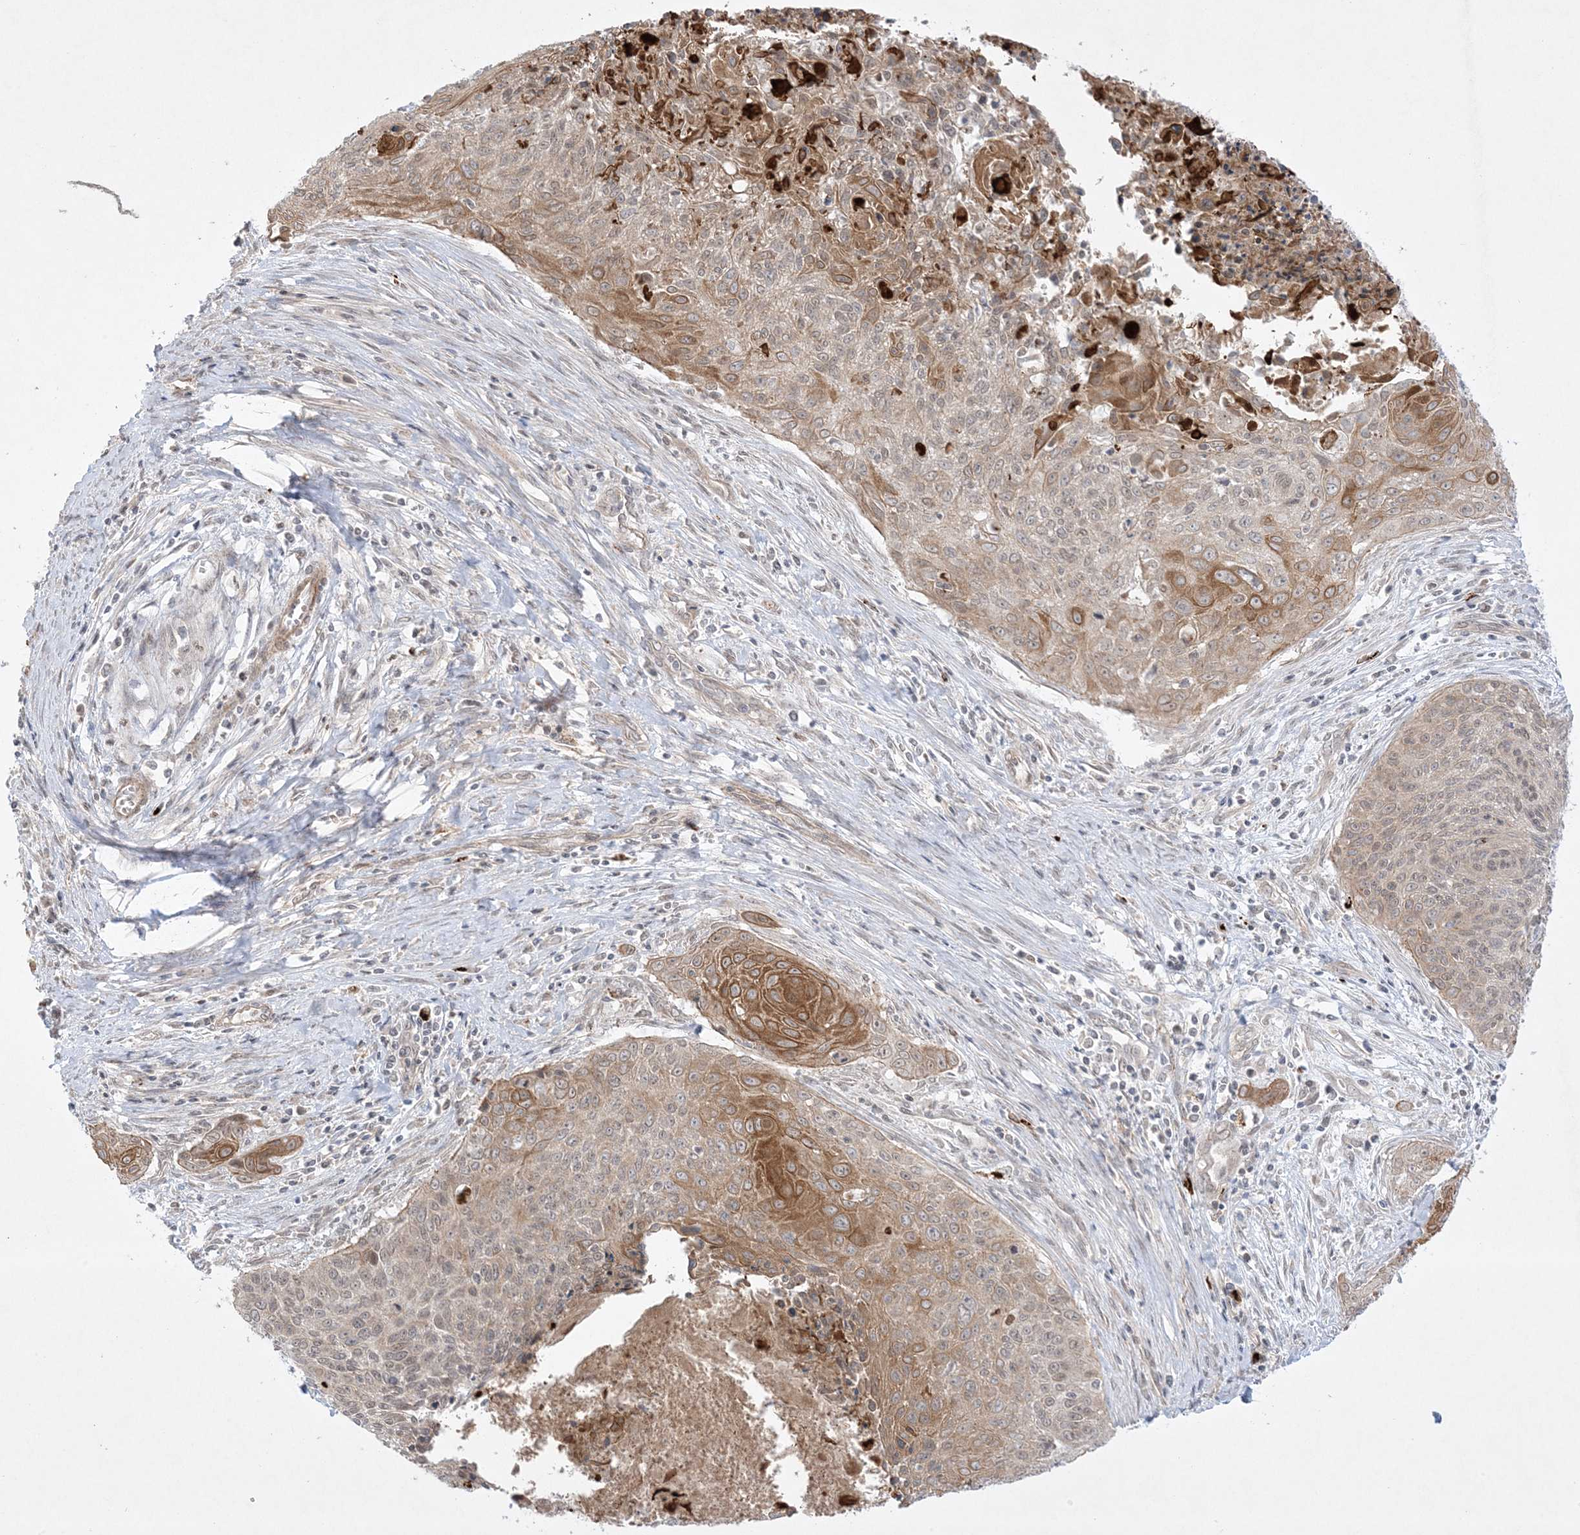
{"staining": {"intensity": "moderate", "quantity": "25%-75%", "location": "cytoplasmic/membranous,nuclear"}, "tissue": "cervical cancer", "cell_type": "Tumor cells", "image_type": "cancer", "snomed": [{"axis": "morphology", "description": "Squamous cell carcinoma, NOS"}, {"axis": "topography", "description": "Cervix"}], "caption": "Protein staining shows moderate cytoplasmic/membranous and nuclear positivity in approximately 25%-75% of tumor cells in cervical cancer (squamous cell carcinoma).", "gene": "PTK6", "patient": {"sex": "female", "age": 55}}